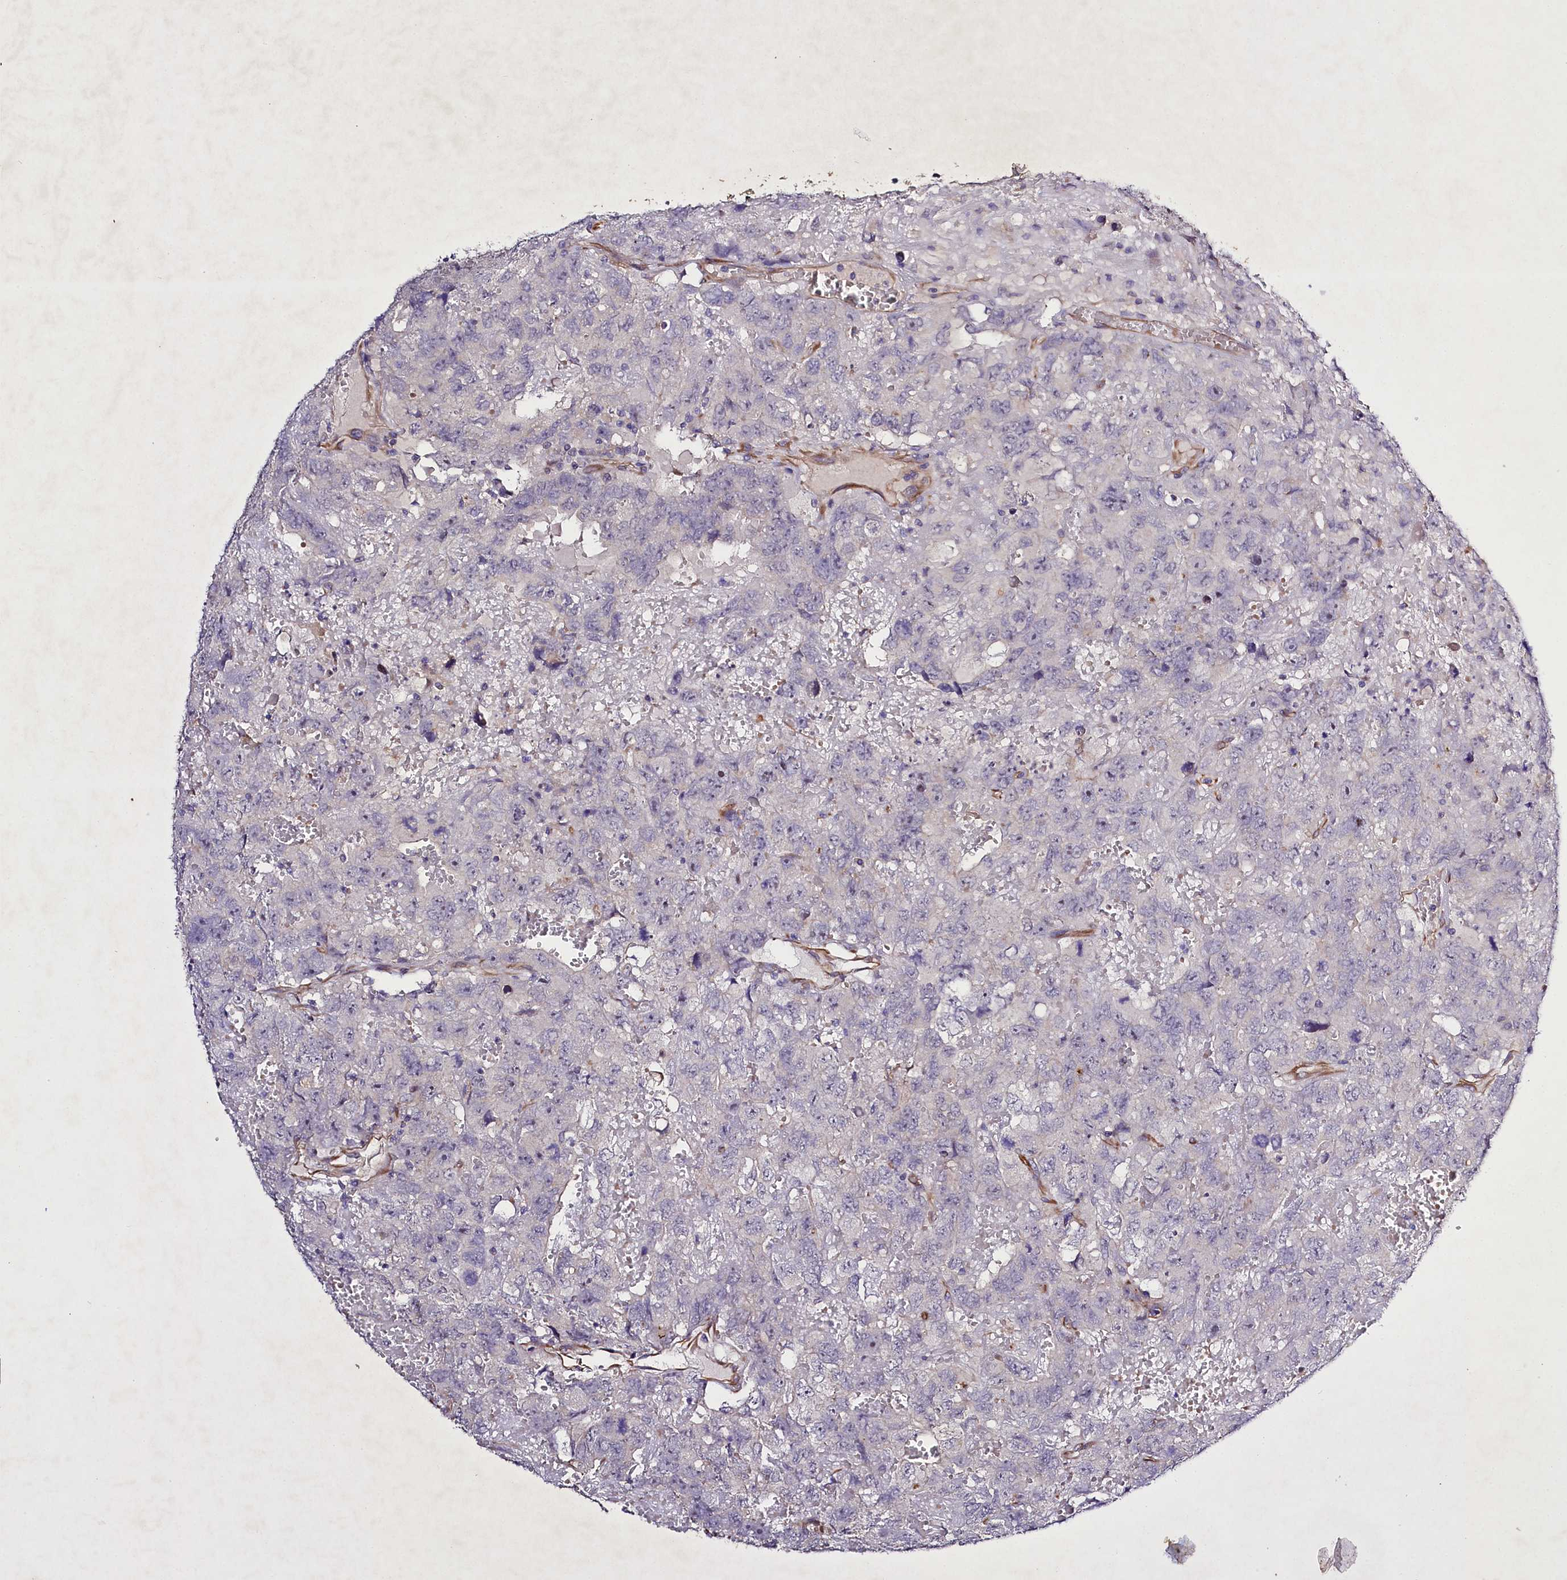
{"staining": {"intensity": "negative", "quantity": "none", "location": "none"}, "tissue": "testis cancer", "cell_type": "Tumor cells", "image_type": "cancer", "snomed": [{"axis": "morphology", "description": "Carcinoma, Embryonal, NOS"}, {"axis": "topography", "description": "Testis"}], "caption": "This histopathology image is of embryonal carcinoma (testis) stained with immunohistochemistry (IHC) to label a protein in brown with the nuclei are counter-stained blue. There is no expression in tumor cells.", "gene": "SLC7A1", "patient": {"sex": "male", "age": 45}}